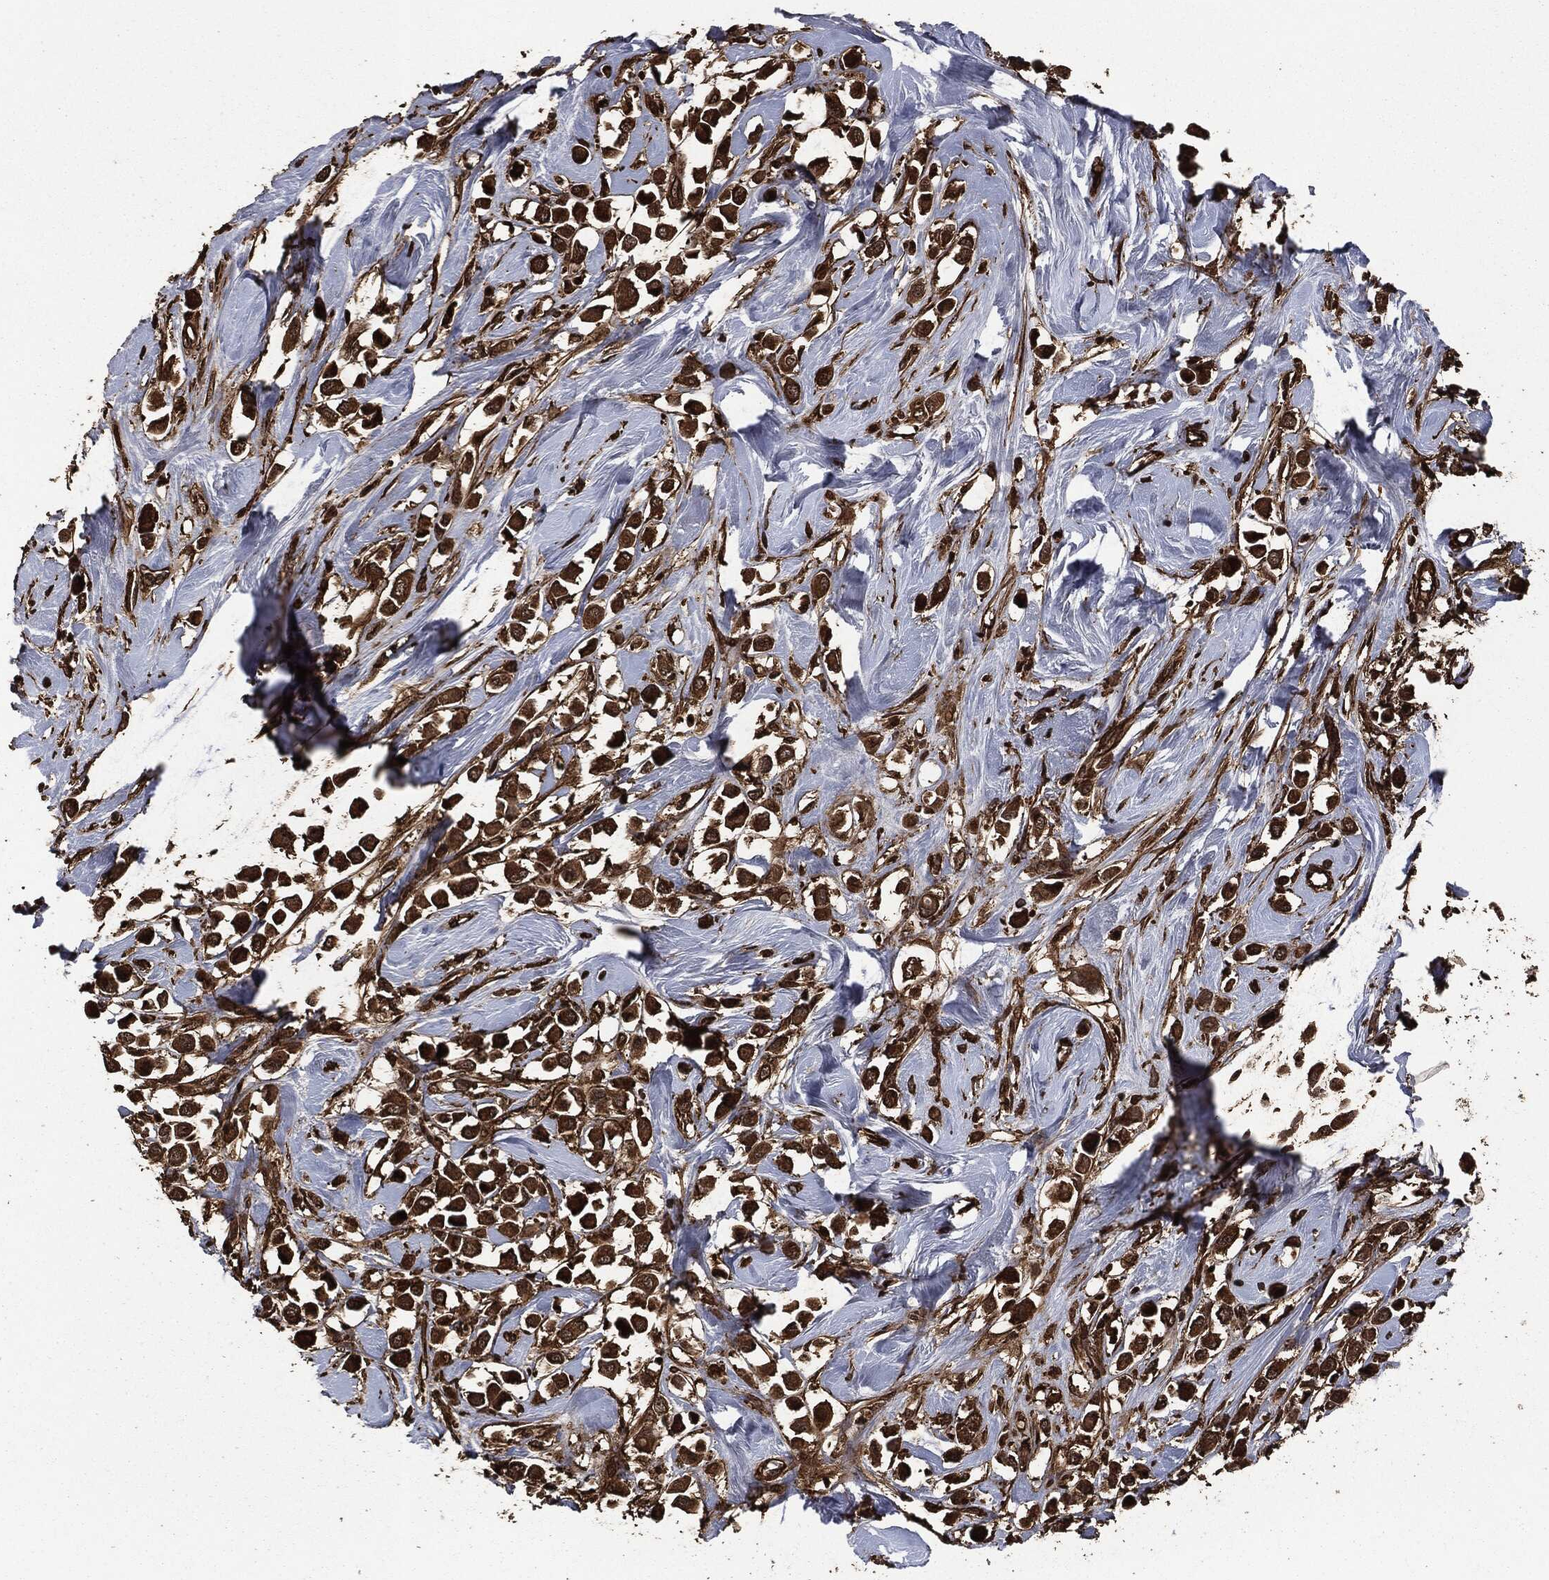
{"staining": {"intensity": "strong", "quantity": ">75%", "location": "cytoplasmic/membranous"}, "tissue": "breast cancer", "cell_type": "Tumor cells", "image_type": "cancer", "snomed": [{"axis": "morphology", "description": "Duct carcinoma"}, {"axis": "topography", "description": "Breast"}], "caption": "A brown stain labels strong cytoplasmic/membranous staining of a protein in breast cancer (invasive ductal carcinoma) tumor cells. (Stains: DAB (3,3'-diaminobenzidine) in brown, nuclei in blue, Microscopy: brightfield microscopy at high magnification).", "gene": "HRAS", "patient": {"sex": "female", "age": 61}}